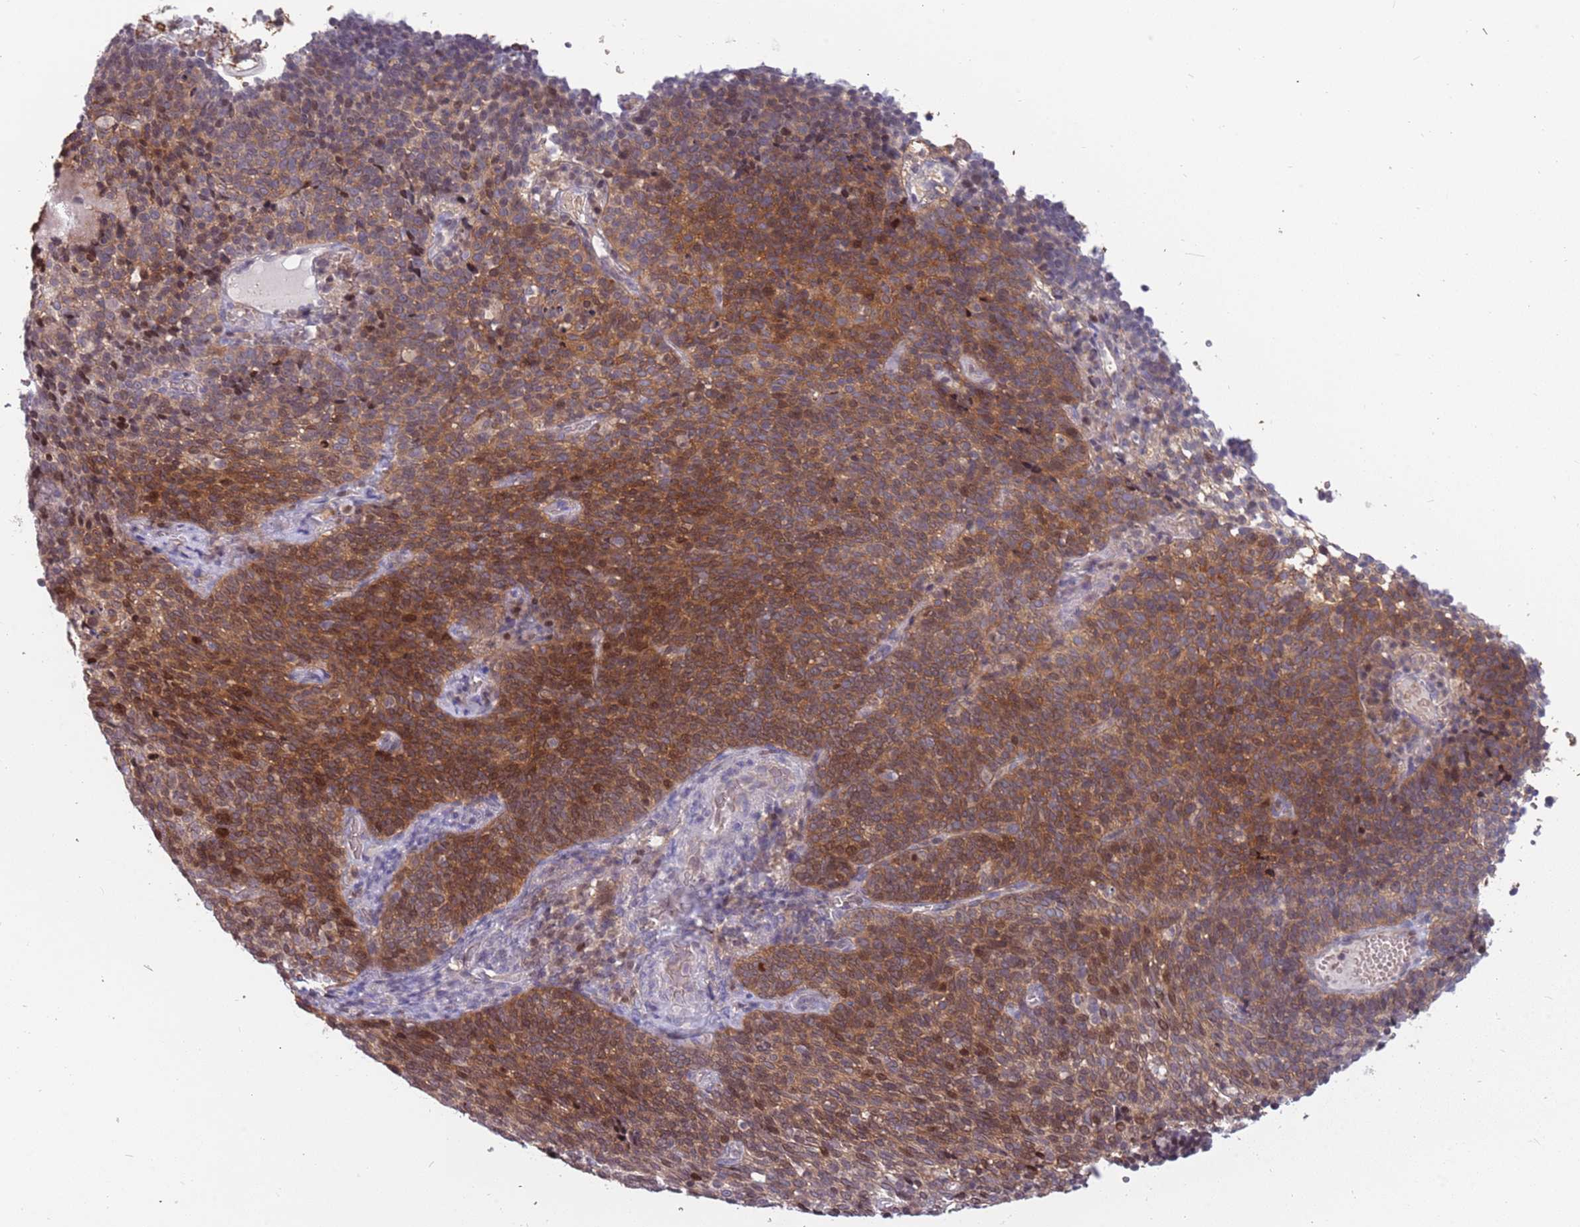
{"staining": {"intensity": "moderate", "quantity": ">75%", "location": "cytoplasmic/membranous"}, "tissue": "cervical cancer", "cell_type": "Tumor cells", "image_type": "cancer", "snomed": [{"axis": "morphology", "description": "Normal tissue, NOS"}, {"axis": "morphology", "description": "Squamous cell carcinoma, NOS"}, {"axis": "topography", "description": "Cervix"}], "caption": "Immunohistochemical staining of squamous cell carcinoma (cervical) exhibits moderate cytoplasmic/membranous protein staining in about >75% of tumor cells.", "gene": "ARHGEF5", "patient": {"sex": "female", "age": 39}}